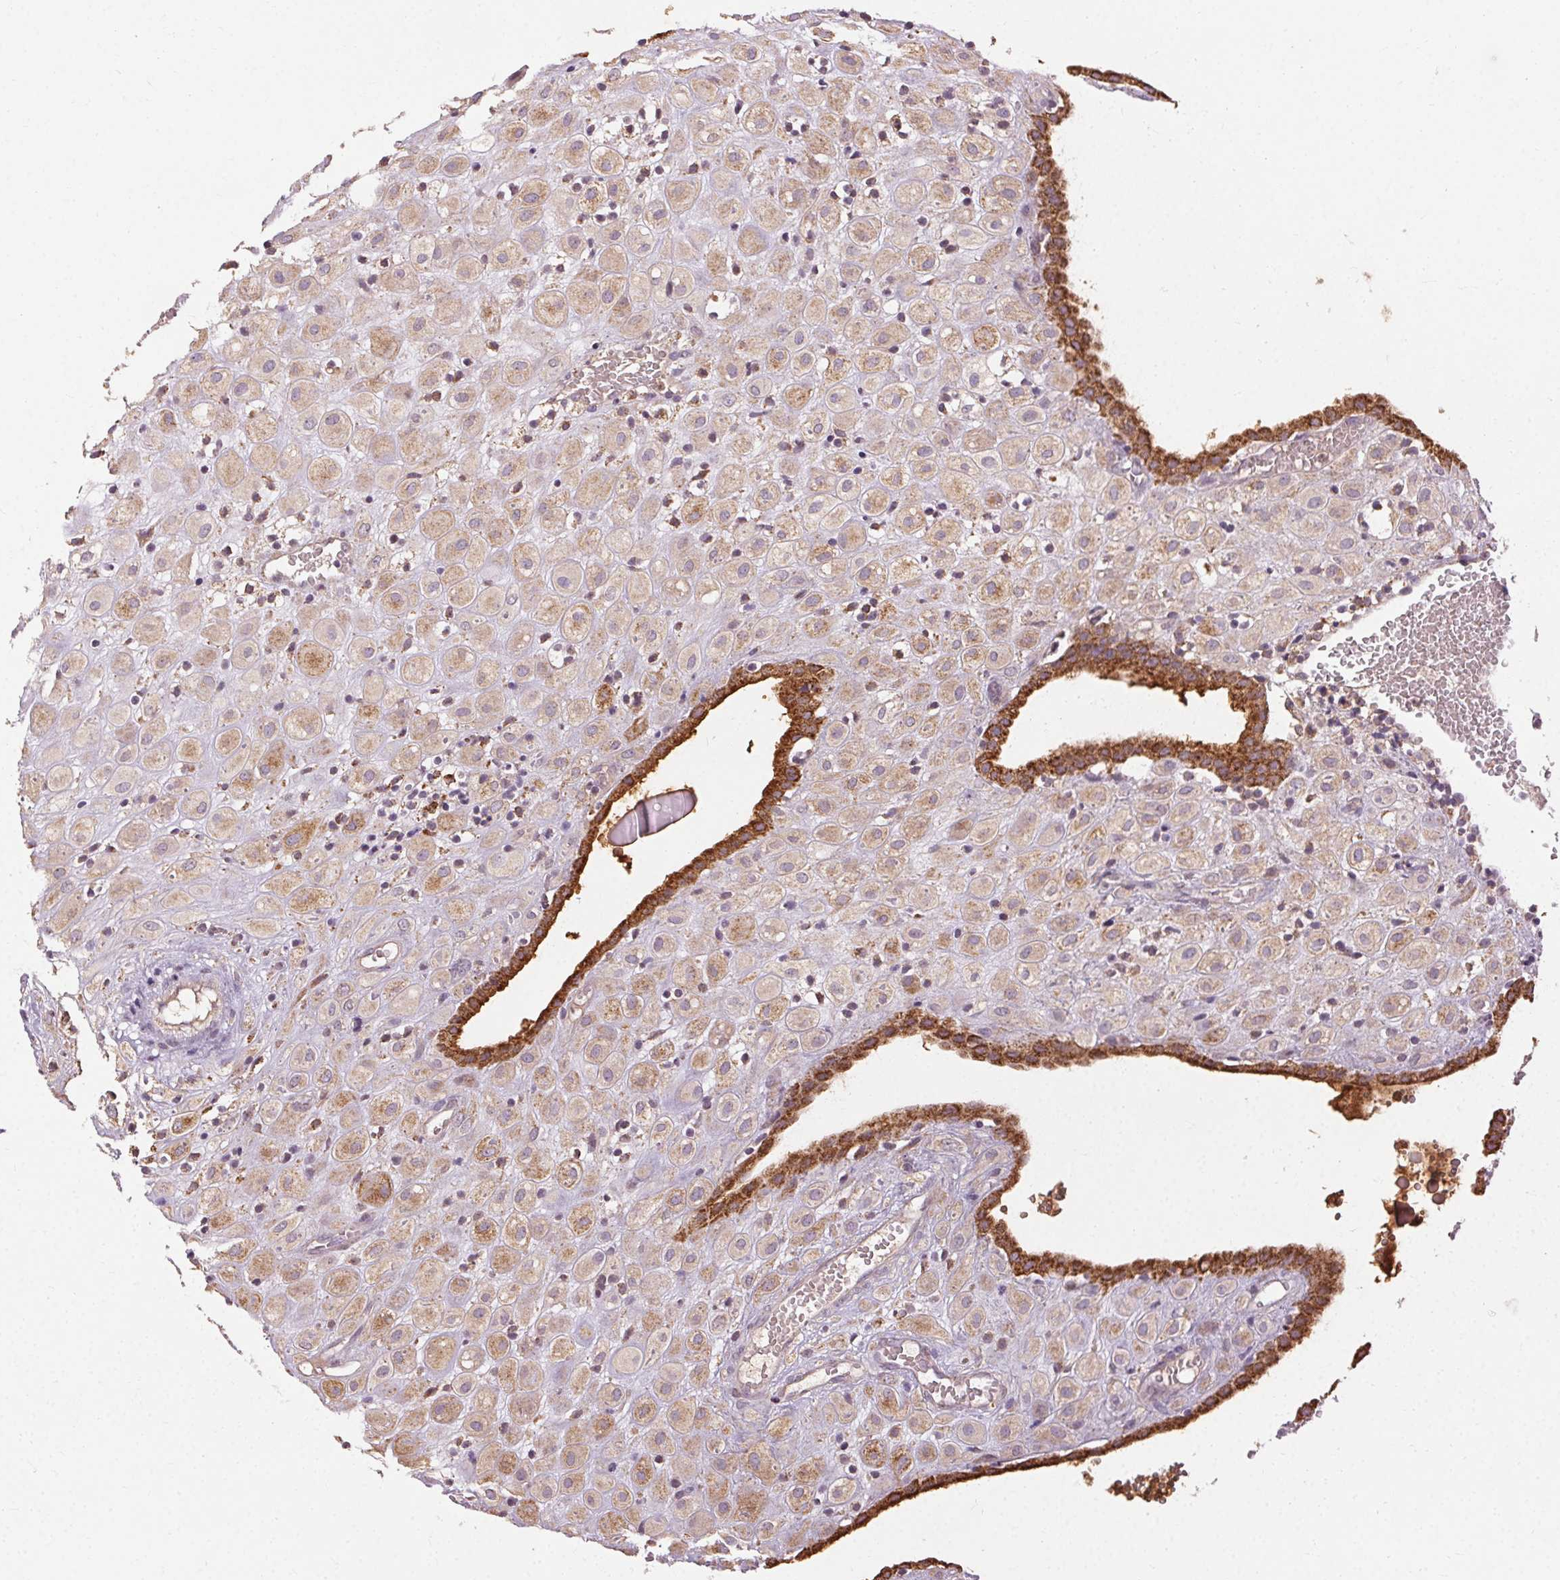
{"staining": {"intensity": "moderate", "quantity": ">75%", "location": "cytoplasmic/membranous"}, "tissue": "placenta", "cell_type": "Decidual cells", "image_type": "normal", "snomed": [{"axis": "morphology", "description": "Normal tissue, NOS"}, {"axis": "topography", "description": "Placenta"}], "caption": "Protein expression analysis of unremarkable placenta displays moderate cytoplasmic/membranous positivity in about >75% of decidual cells. Immunohistochemistry (ihc) stains the protein of interest in brown and the nuclei are stained blue.", "gene": "REP15", "patient": {"sex": "female", "age": 24}}